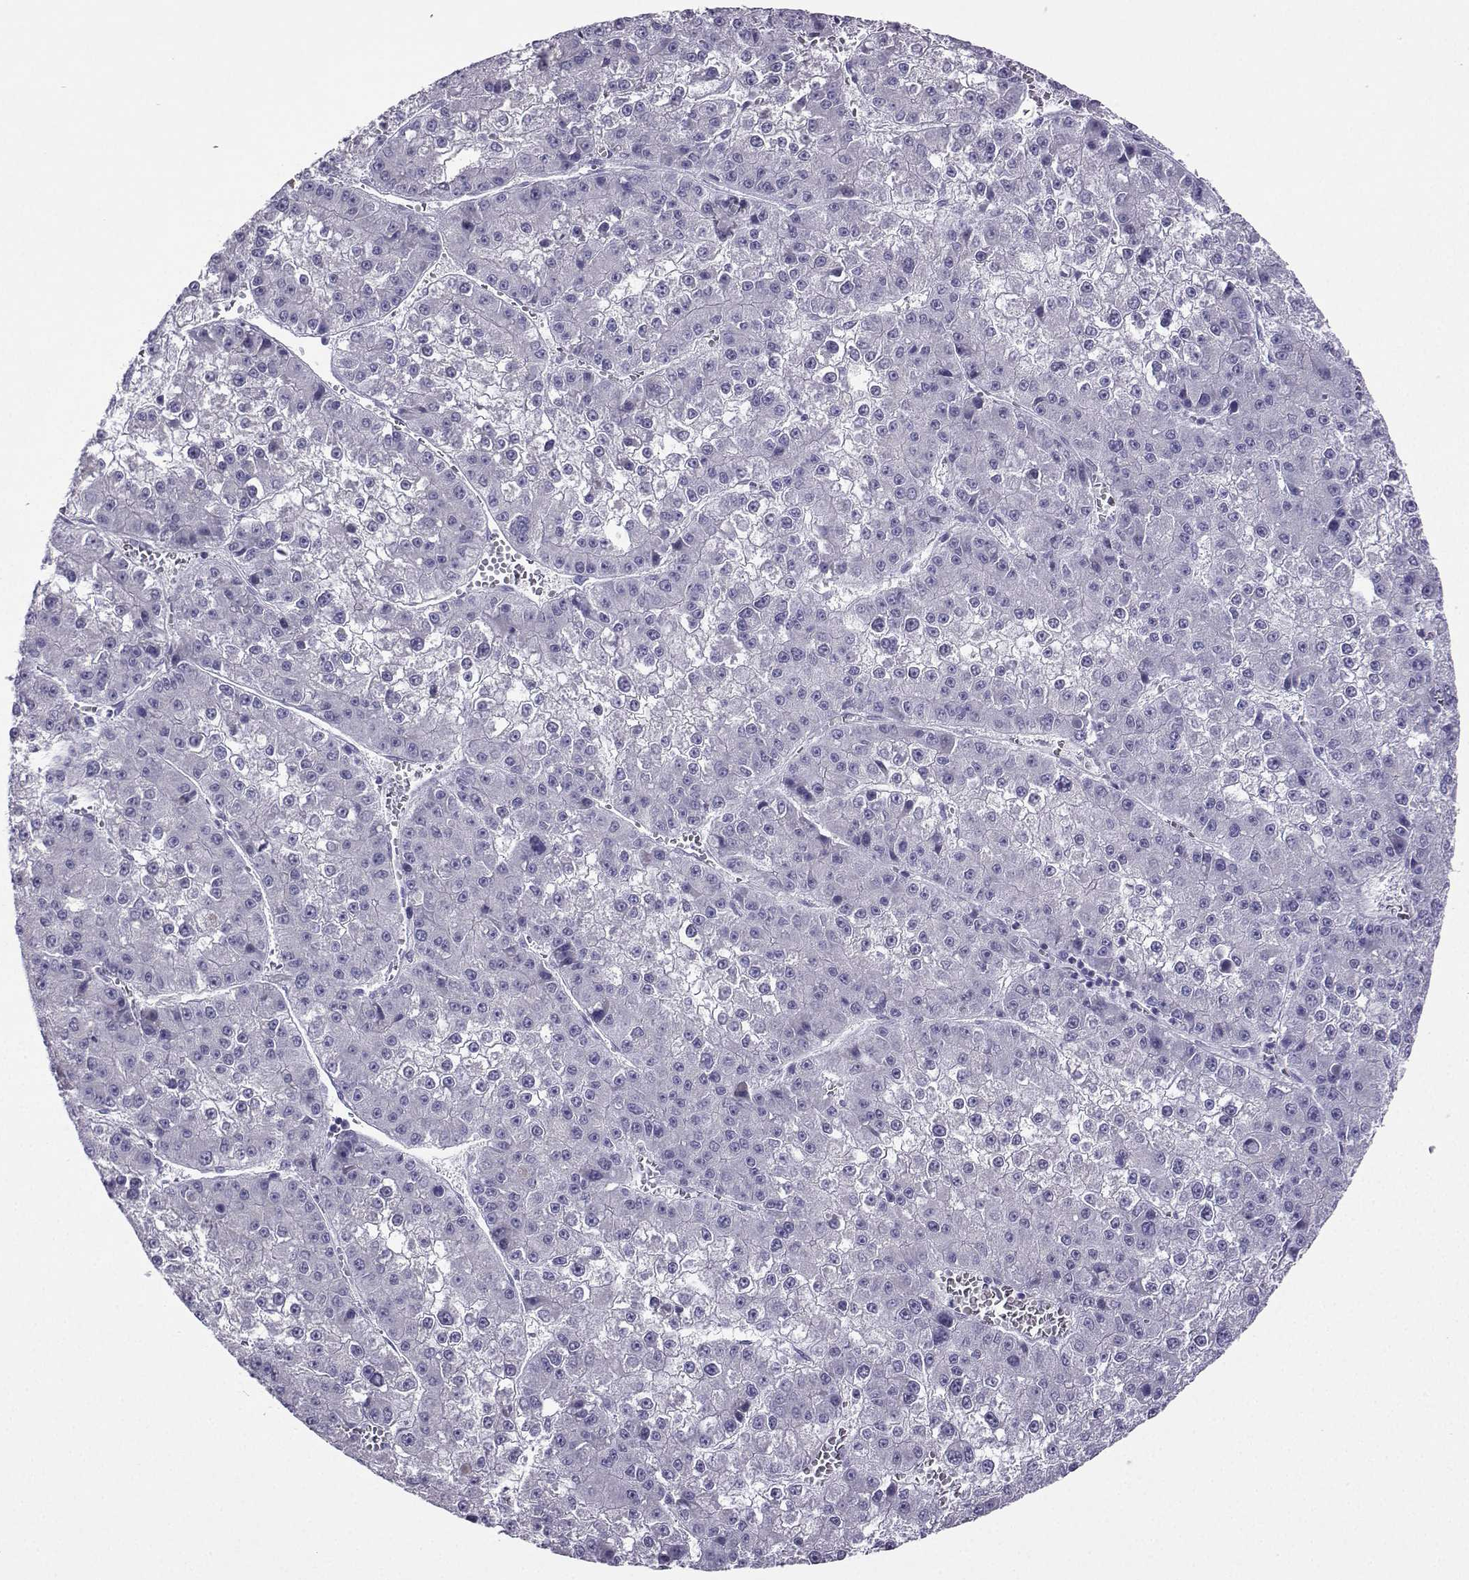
{"staining": {"intensity": "negative", "quantity": "none", "location": "none"}, "tissue": "liver cancer", "cell_type": "Tumor cells", "image_type": "cancer", "snomed": [{"axis": "morphology", "description": "Carcinoma, Hepatocellular, NOS"}, {"axis": "topography", "description": "Liver"}], "caption": "Human liver cancer stained for a protein using immunohistochemistry (IHC) demonstrates no staining in tumor cells.", "gene": "FBXO24", "patient": {"sex": "female", "age": 73}}